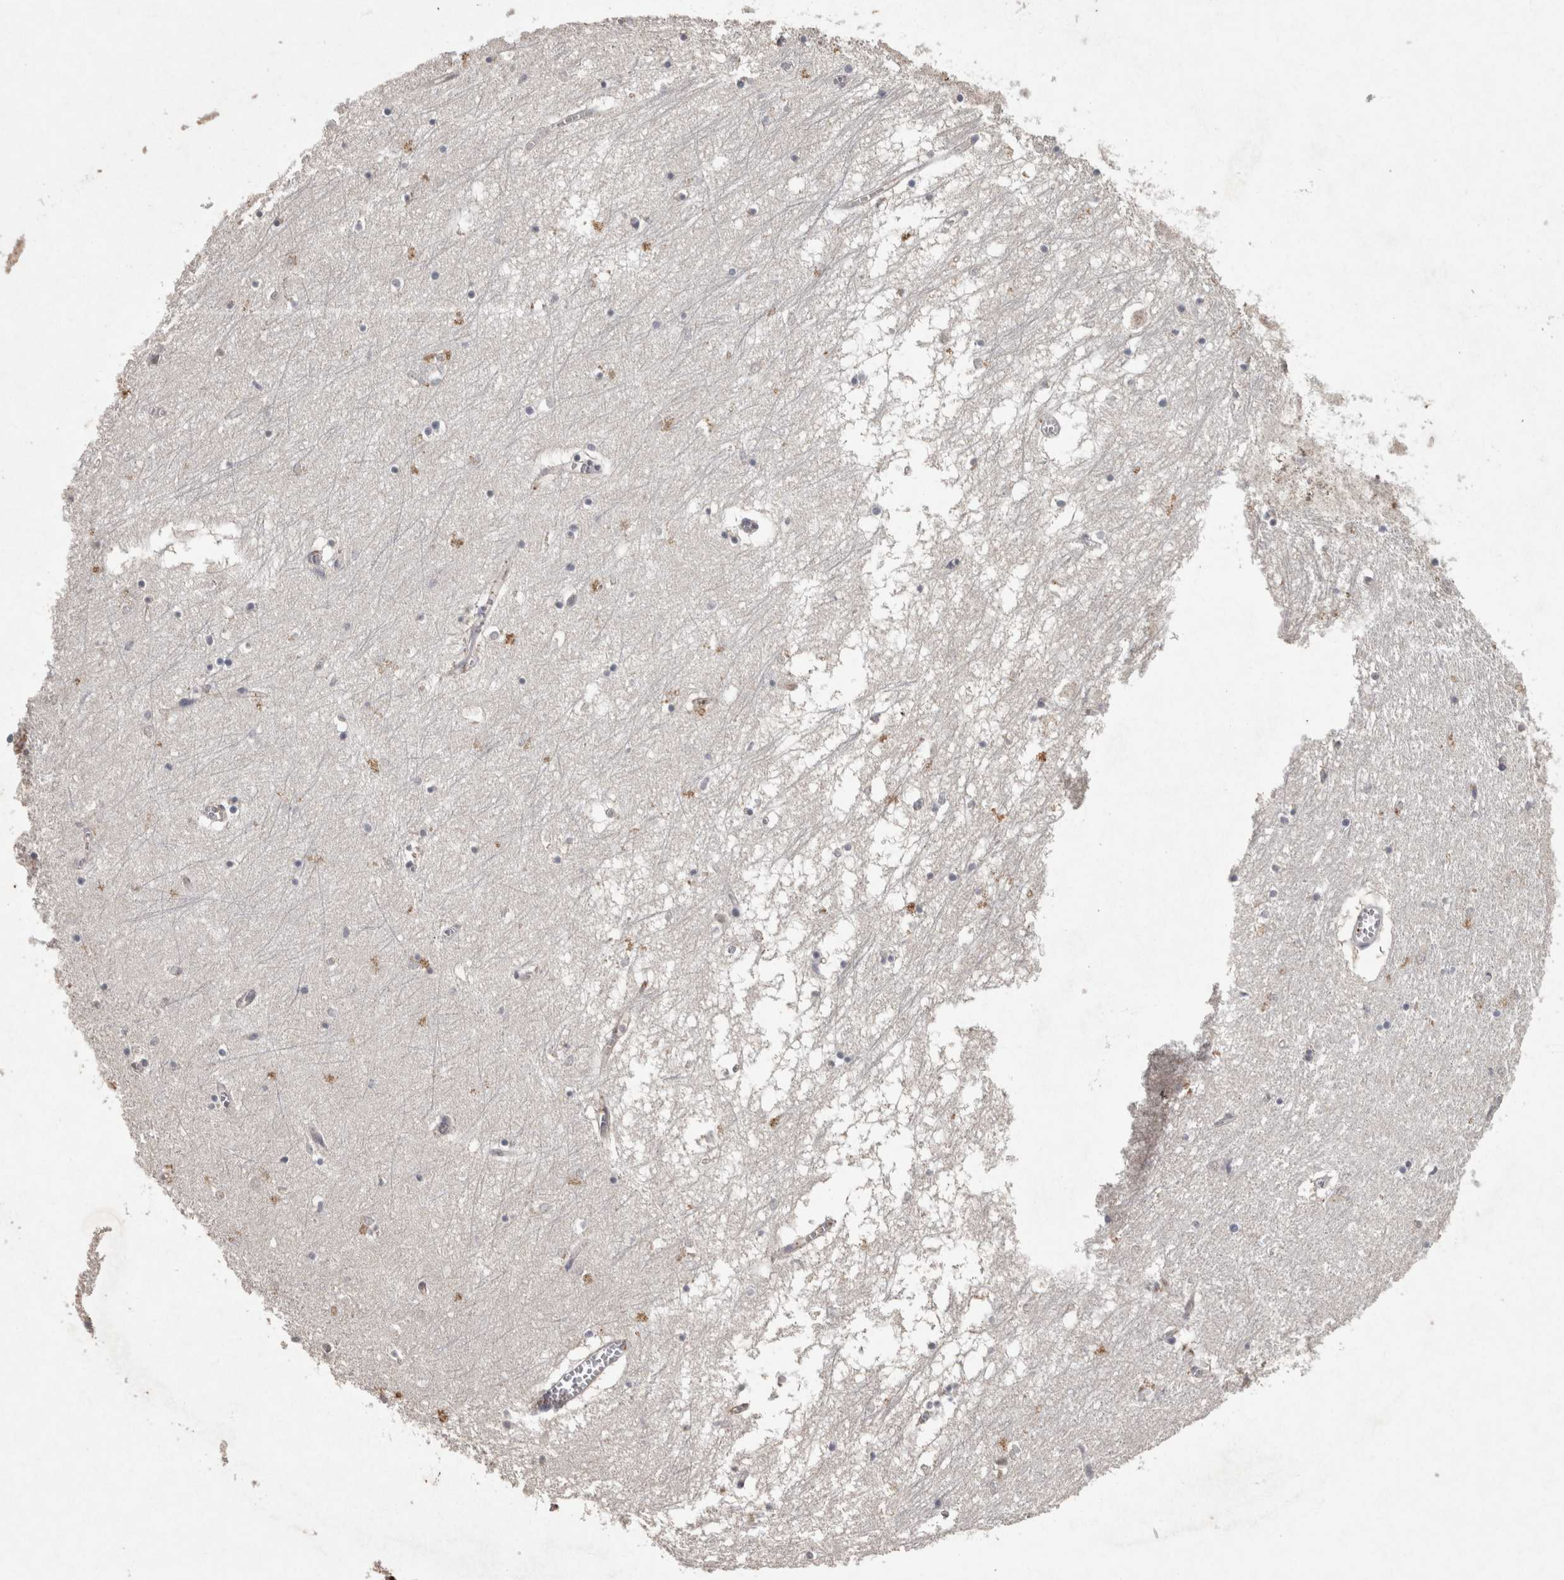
{"staining": {"intensity": "weak", "quantity": "<25%", "location": "cytoplasmic/membranous"}, "tissue": "hippocampus", "cell_type": "Glial cells", "image_type": "normal", "snomed": [{"axis": "morphology", "description": "Normal tissue, NOS"}, {"axis": "topography", "description": "Hippocampus"}], "caption": "Benign hippocampus was stained to show a protein in brown. There is no significant staining in glial cells. (DAB IHC, high magnification).", "gene": "MEP1A", "patient": {"sex": "male", "age": 70}}